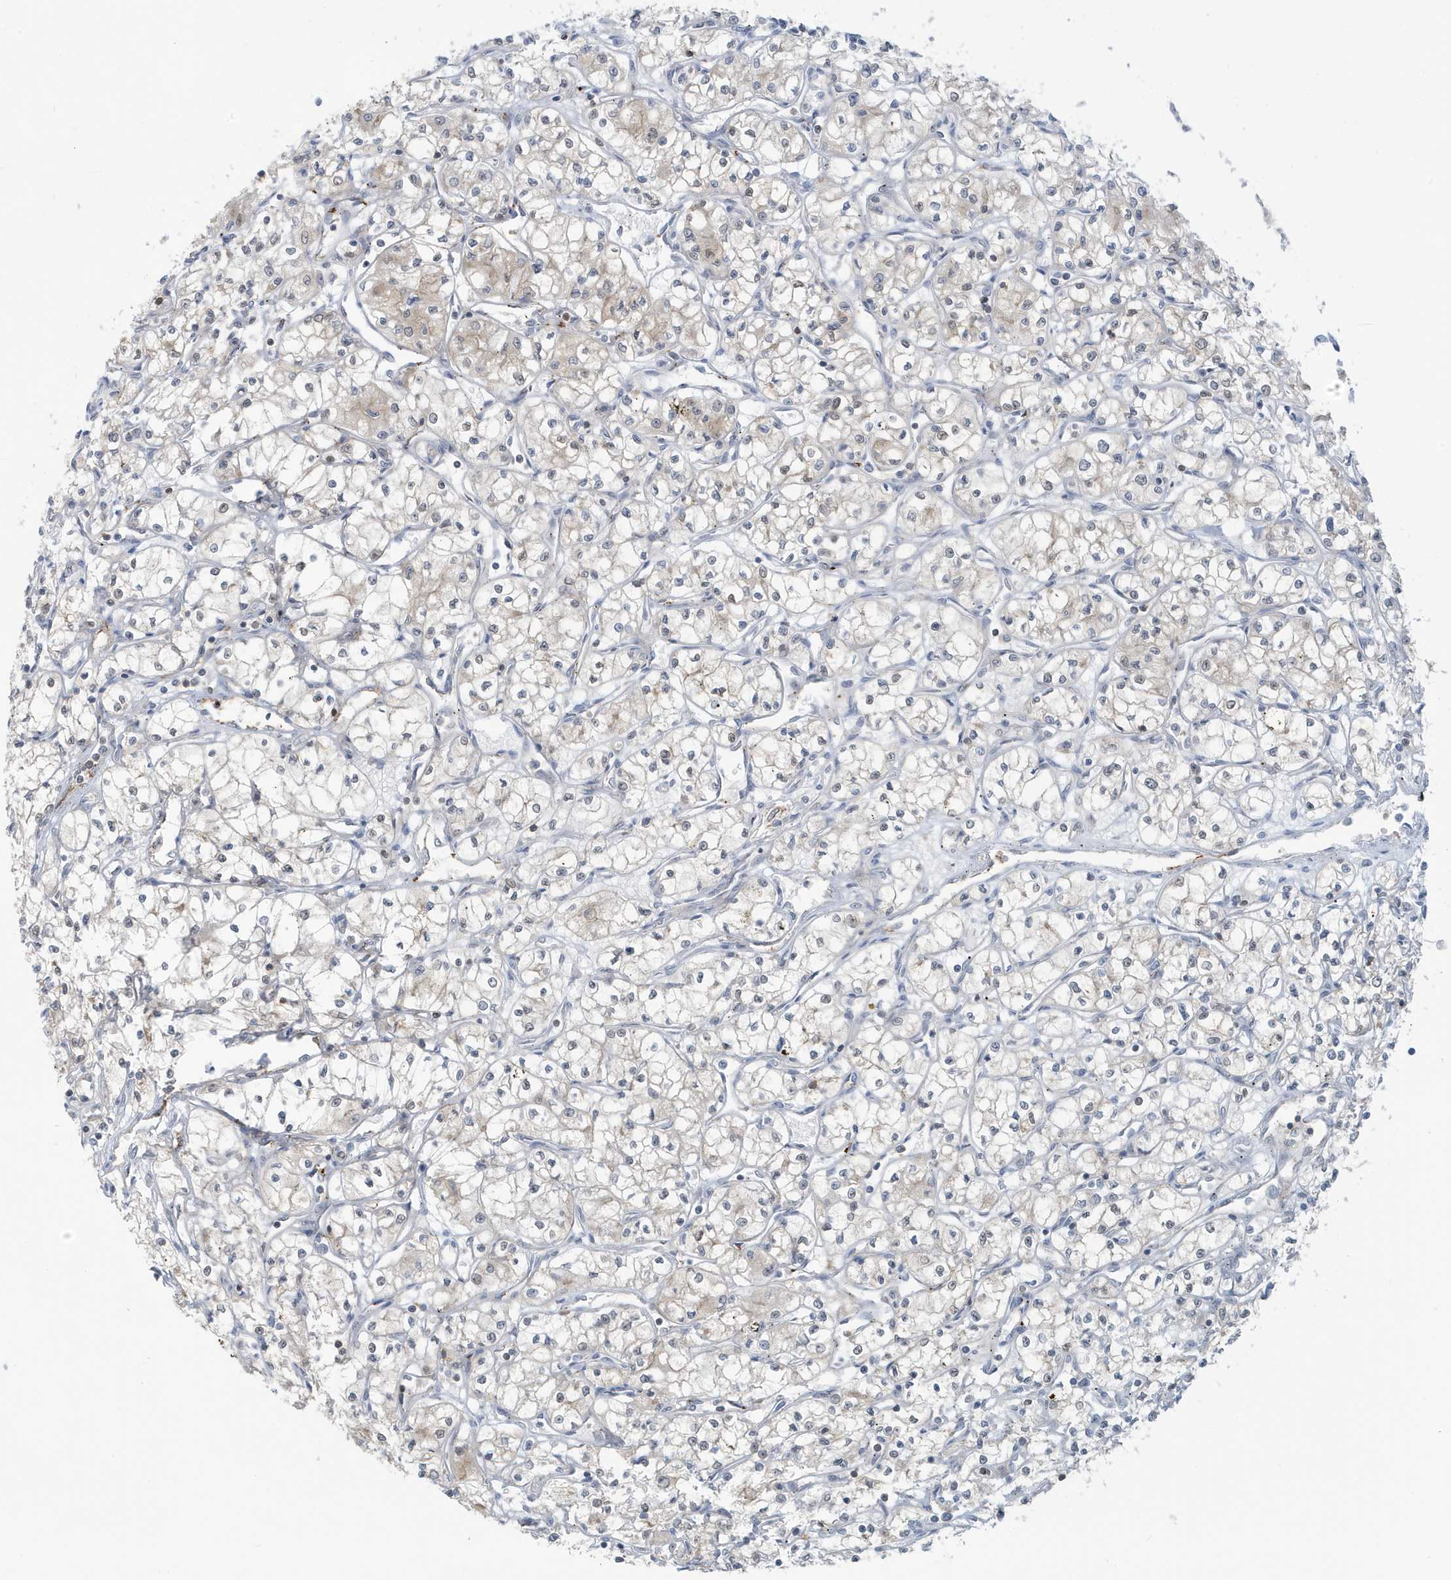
{"staining": {"intensity": "negative", "quantity": "none", "location": "none"}, "tissue": "renal cancer", "cell_type": "Tumor cells", "image_type": "cancer", "snomed": [{"axis": "morphology", "description": "Adenocarcinoma, NOS"}, {"axis": "topography", "description": "Kidney"}], "caption": "This is an immunohistochemistry (IHC) image of renal cancer (adenocarcinoma). There is no staining in tumor cells.", "gene": "OGA", "patient": {"sex": "male", "age": 59}}